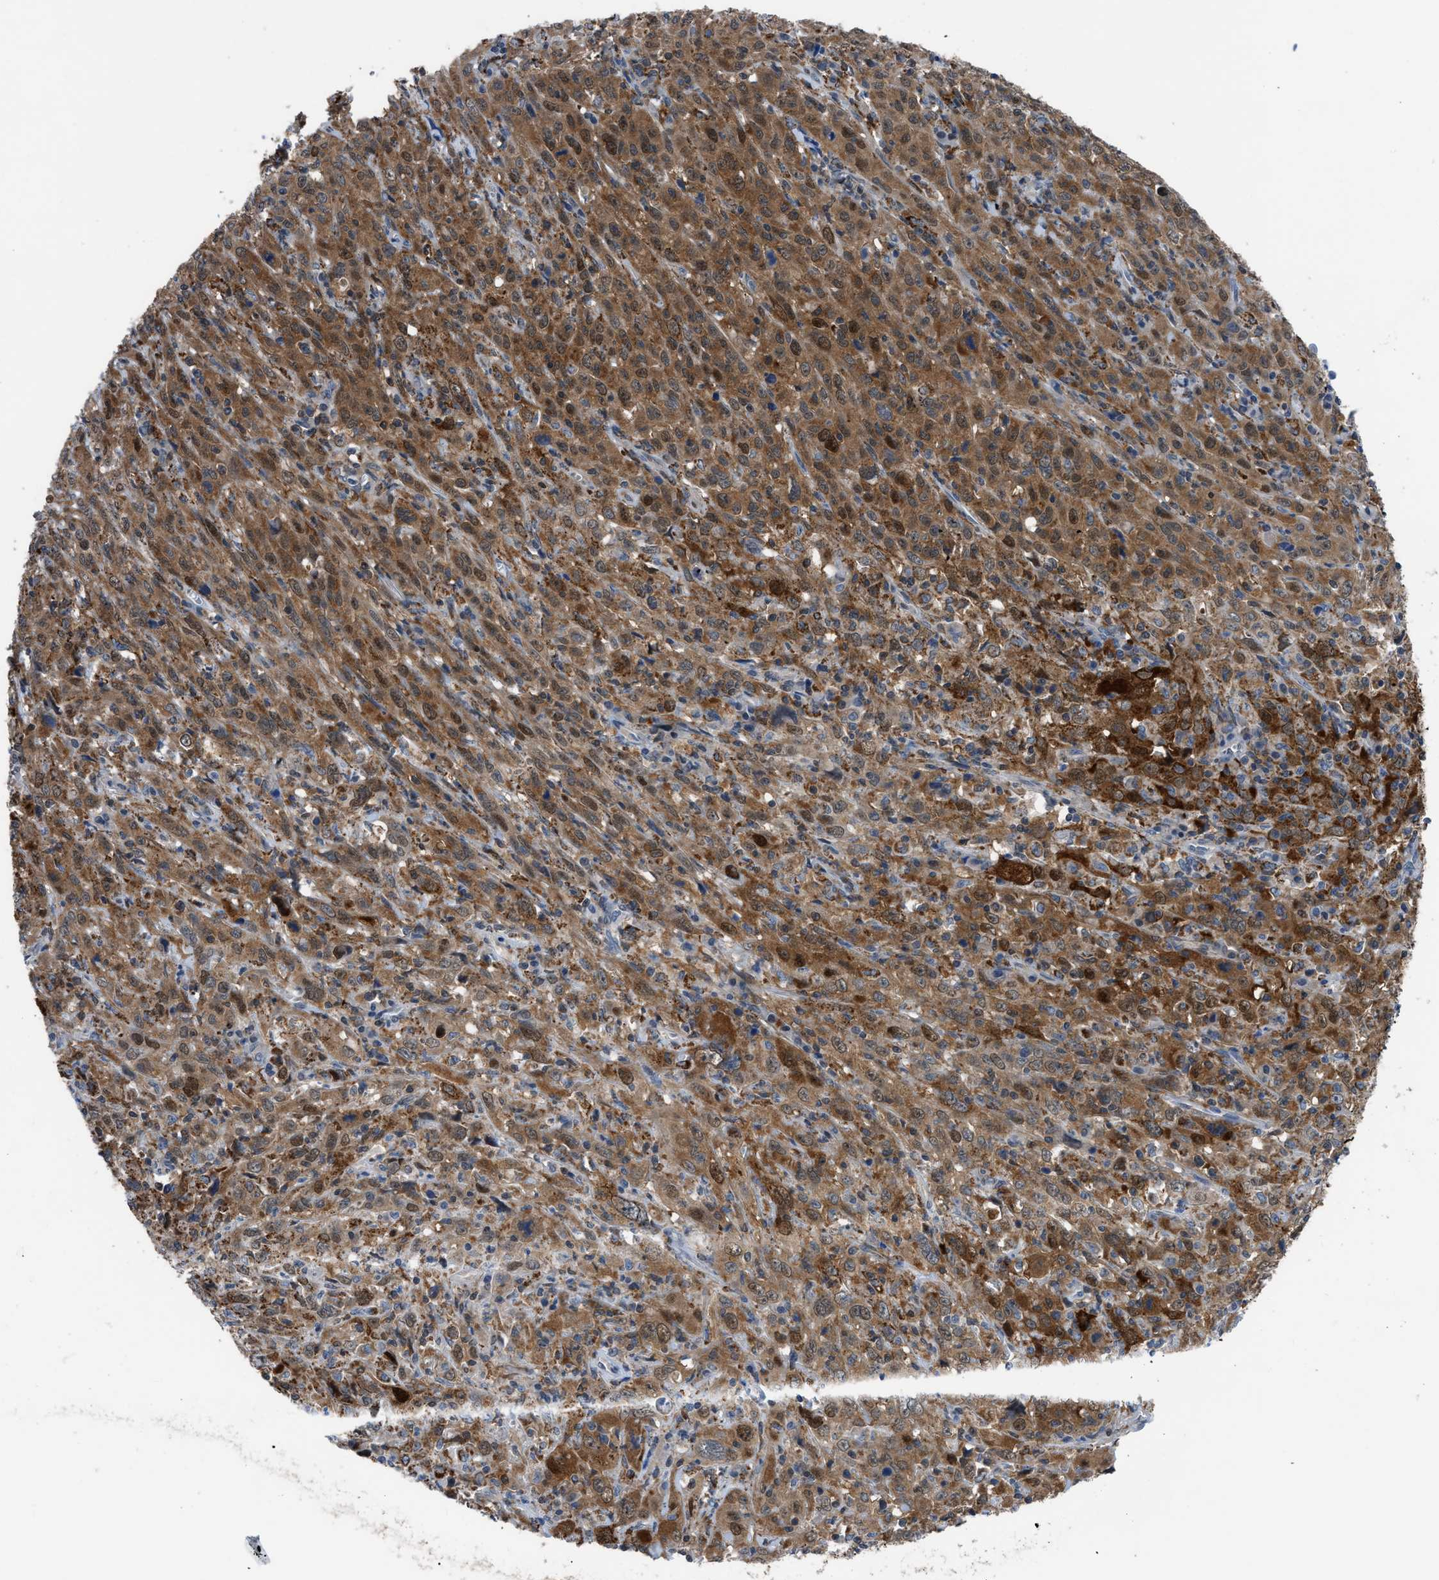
{"staining": {"intensity": "moderate", "quantity": ">75%", "location": "cytoplasmic/membranous,nuclear"}, "tissue": "cervical cancer", "cell_type": "Tumor cells", "image_type": "cancer", "snomed": [{"axis": "morphology", "description": "Squamous cell carcinoma, NOS"}, {"axis": "topography", "description": "Cervix"}], "caption": "Immunohistochemical staining of human cervical squamous cell carcinoma displays medium levels of moderate cytoplasmic/membranous and nuclear positivity in about >75% of tumor cells. (DAB (3,3'-diaminobenzidine) IHC, brown staining for protein, blue staining for nuclei).", "gene": "TMEM45B", "patient": {"sex": "female", "age": 46}}